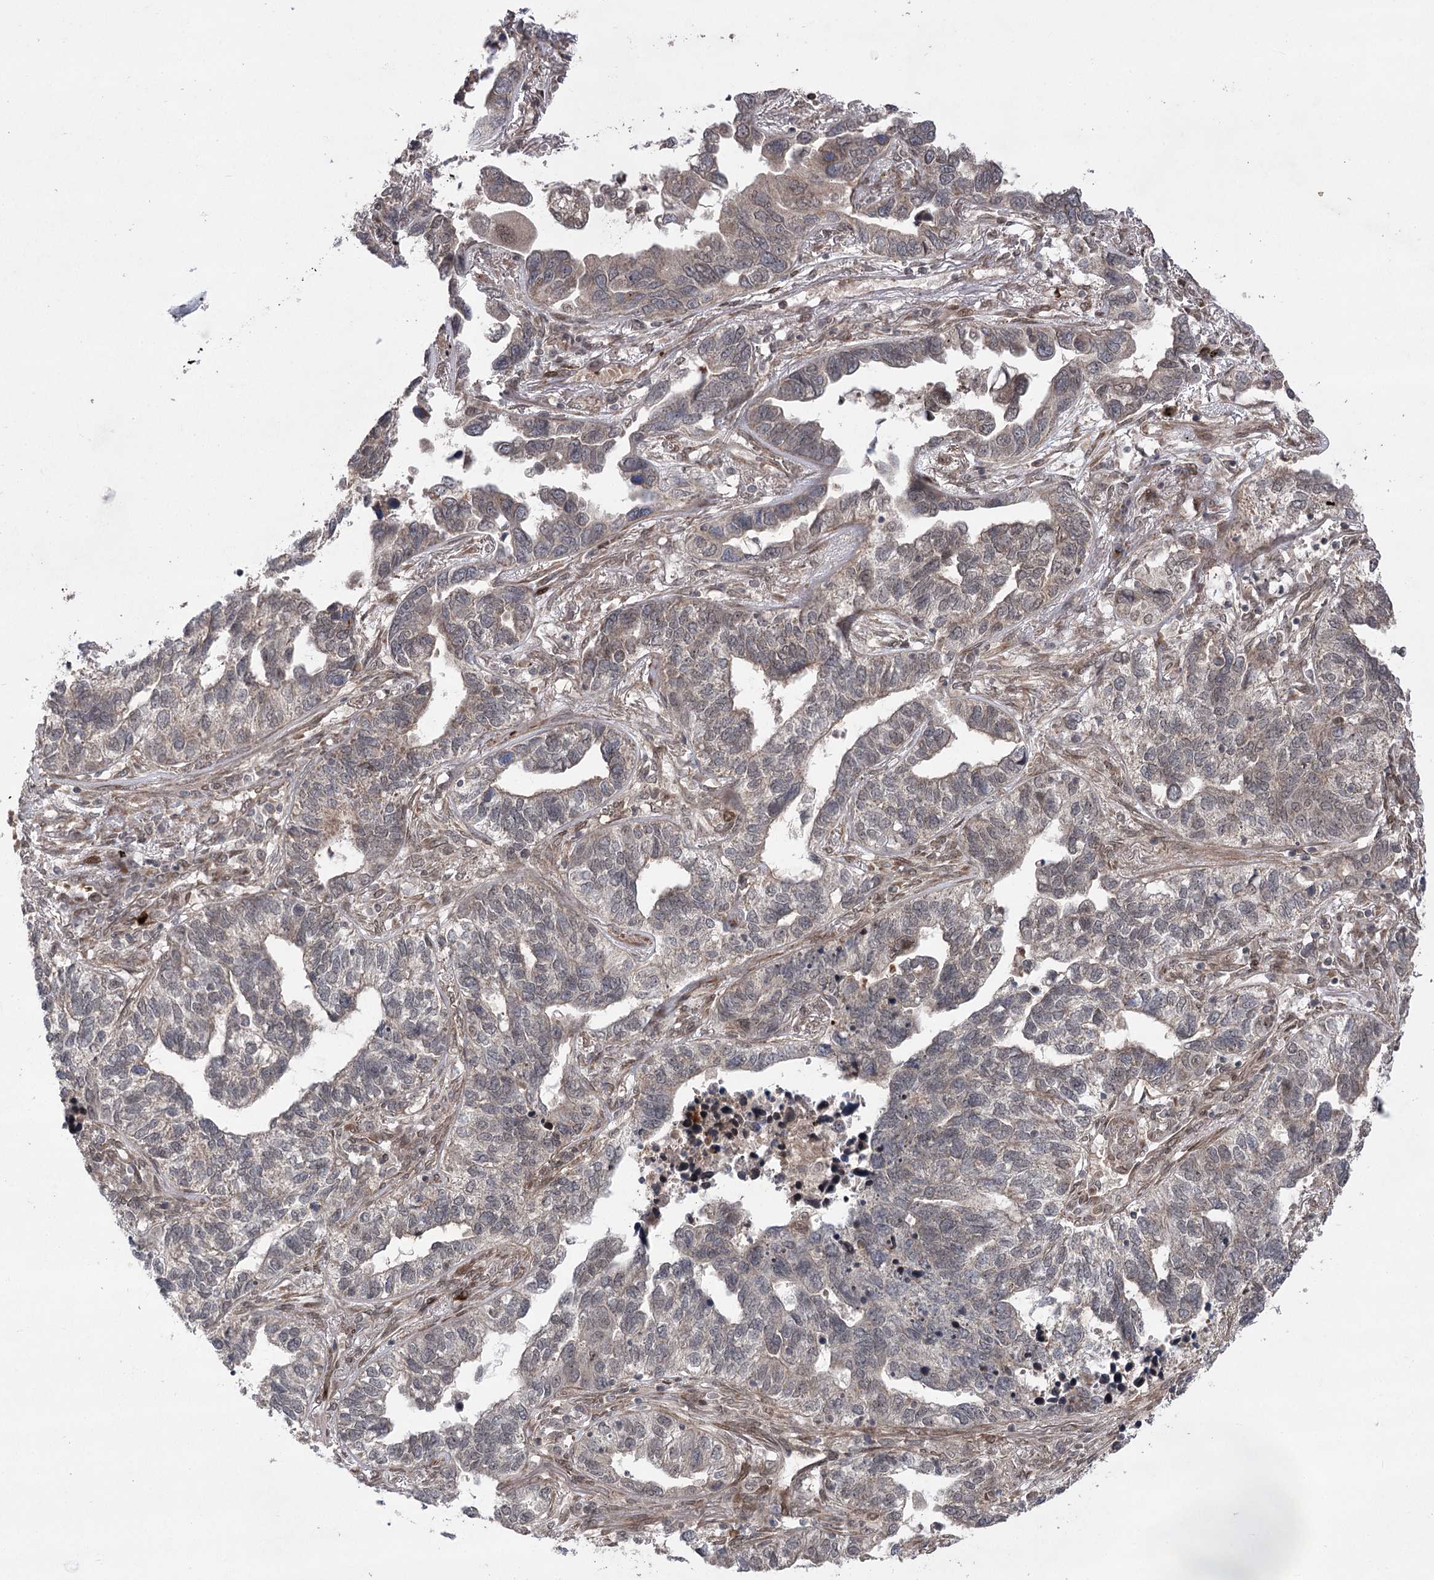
{"staining": {"intensity": "weak", "quantity": "<25%", "location": "nuclear"}, "tissue": "lung cancer", "cell_type": "Tumor cells", "image_type": "cancer", "snomed": [{"axis": "morphology", "description": "Adenocarcinoma, NOS"}, {"axis": "topography", "description": "Lung"}], "caption": "An immunohistochemistry image of adenocarcinoma (lung) is shown. There is no staining in tumor cells of adenocarcinoma (lung).", "gene": "TENM2", "patient": {"sex": "male", "age": 67}}